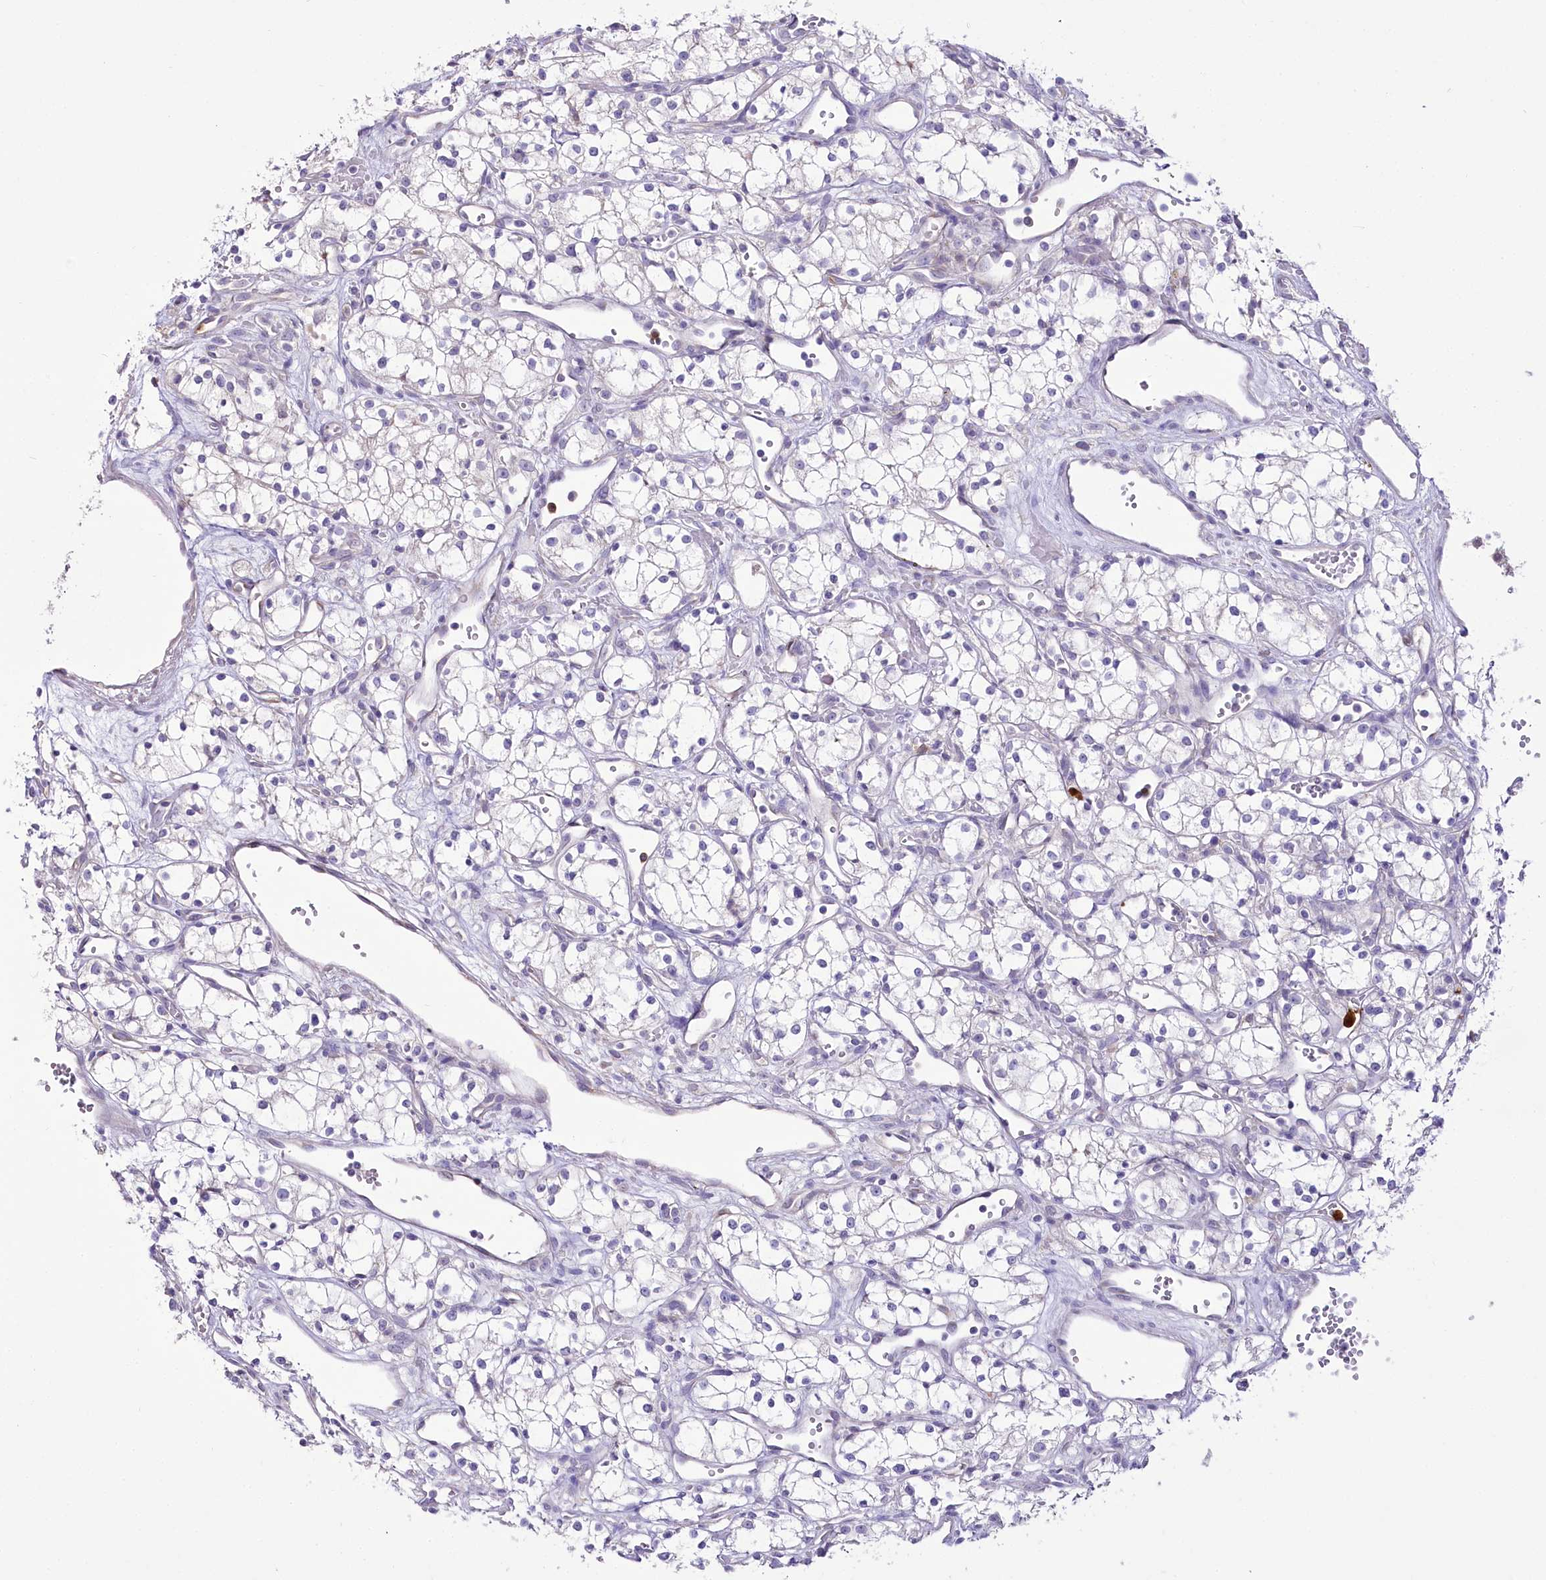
{"staining": {"intensity": "negative", "quantity": "none", "location": "none"}, "tissue": "renal cancer", "cell_type": "Tumor cells", "image_type": "cancer", "snomed": [{"axis": "morphology", "description": "Adenocarcinoma, NOS"}, {"axis": "topography", "description": "Kidney"}], "caption": "The micrograph demonstrates no significant staining in tumor cells of renal adenocarcinoma.", "gene": "DPYD", "patient": {"sex": "male", "age": 59}}